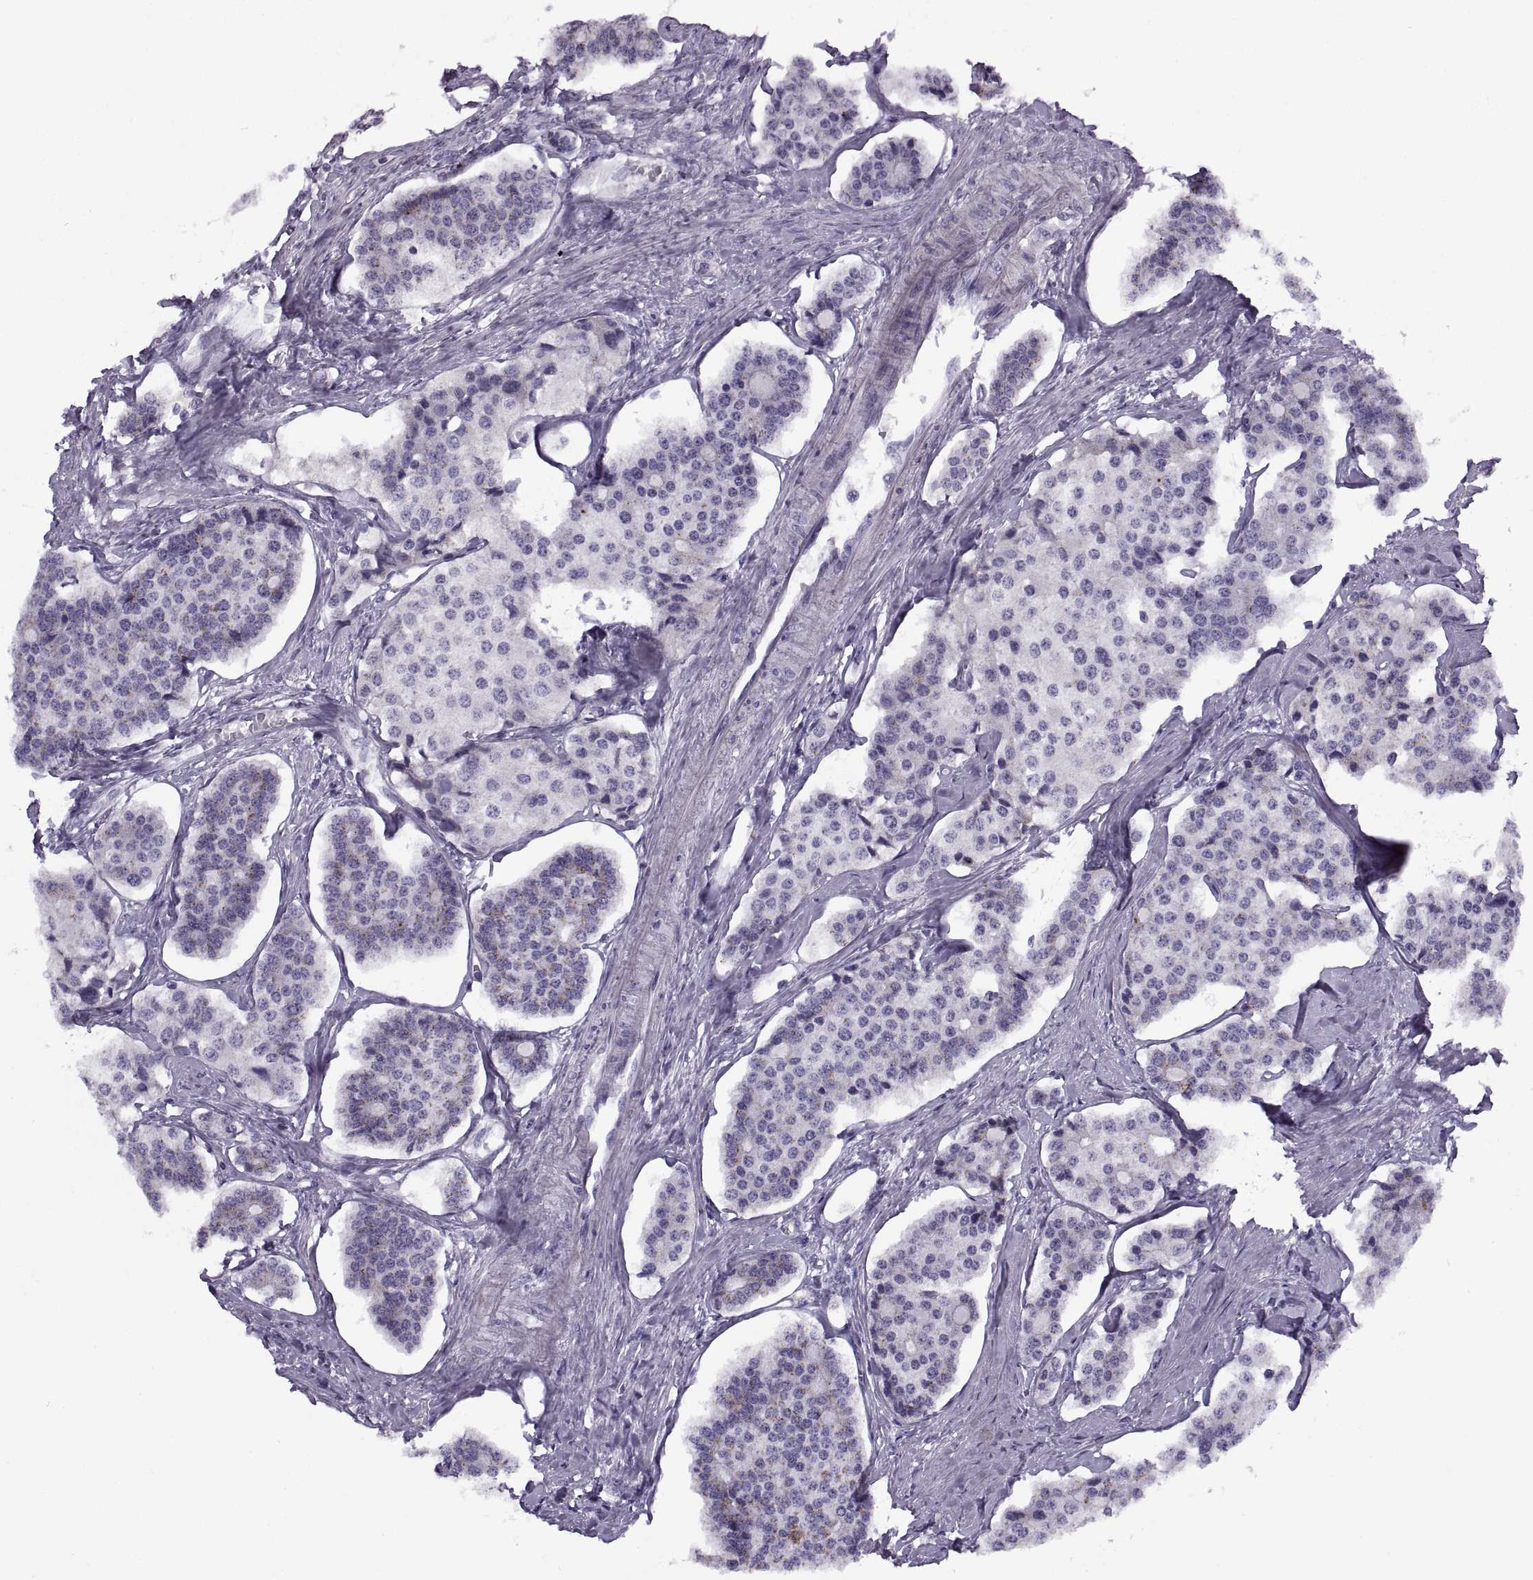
{"staining": {"intensity": "negative", "quantity": "none", "location": "none"}, "tissue": "carcinoid", "cell_type": "Tumor cells", "image_type": "cancer", "snomed": [{"axis": "morphology", "description": "Carcinoid, malignant, NOS"}, {"axis": "topography", "description": "Small intestine"}], "caption": "Histopathology image shows no significant protein positivity in tumor cells of carcinoid.", "gene": "CALCR", "patient": {"sex": "female", "age": 65}}